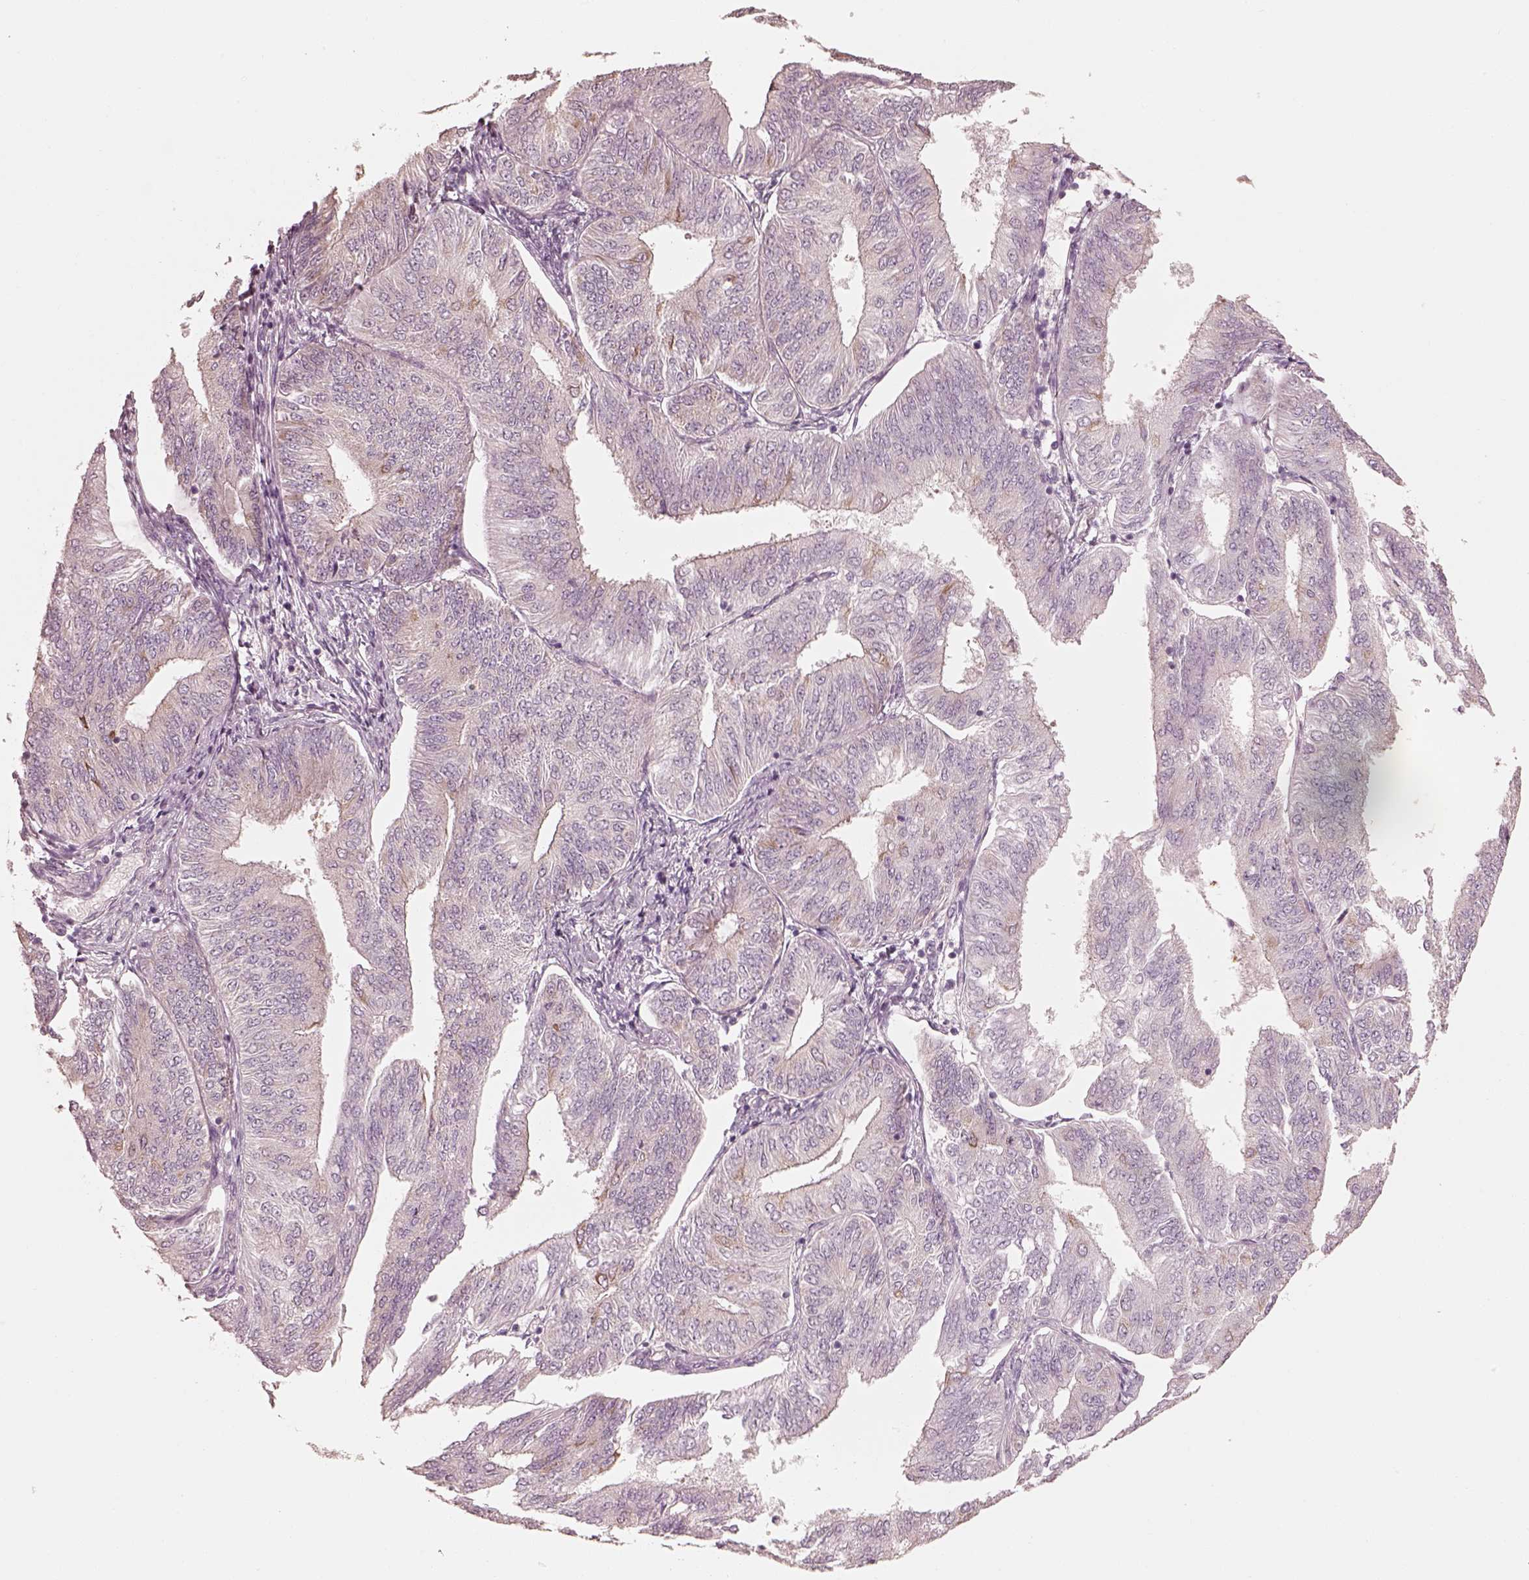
{"staining": {"intensity": "moderate", "quantity": "<25%", "location": "cytoplasmic/membranous"}, "tissue": "endometrial cancer", "cell_type": "Tumor cells", "image_type": "cancer", "snomed": [{"axis": "morphology", "description": "Adenocarcinoma, NOS"}, {"axis": "topography", "description": "Endometrium"}], "caption": "Adenocarcinoma (endometrial) tissue displays moderate cytoplasmic/membranous staining in about <25% of tumor cells (brown staining indicates protein expression, while blue staining denotes nuclei).", "gene": "RAB3C", "patient": {"sex": "female", "age": 58}}